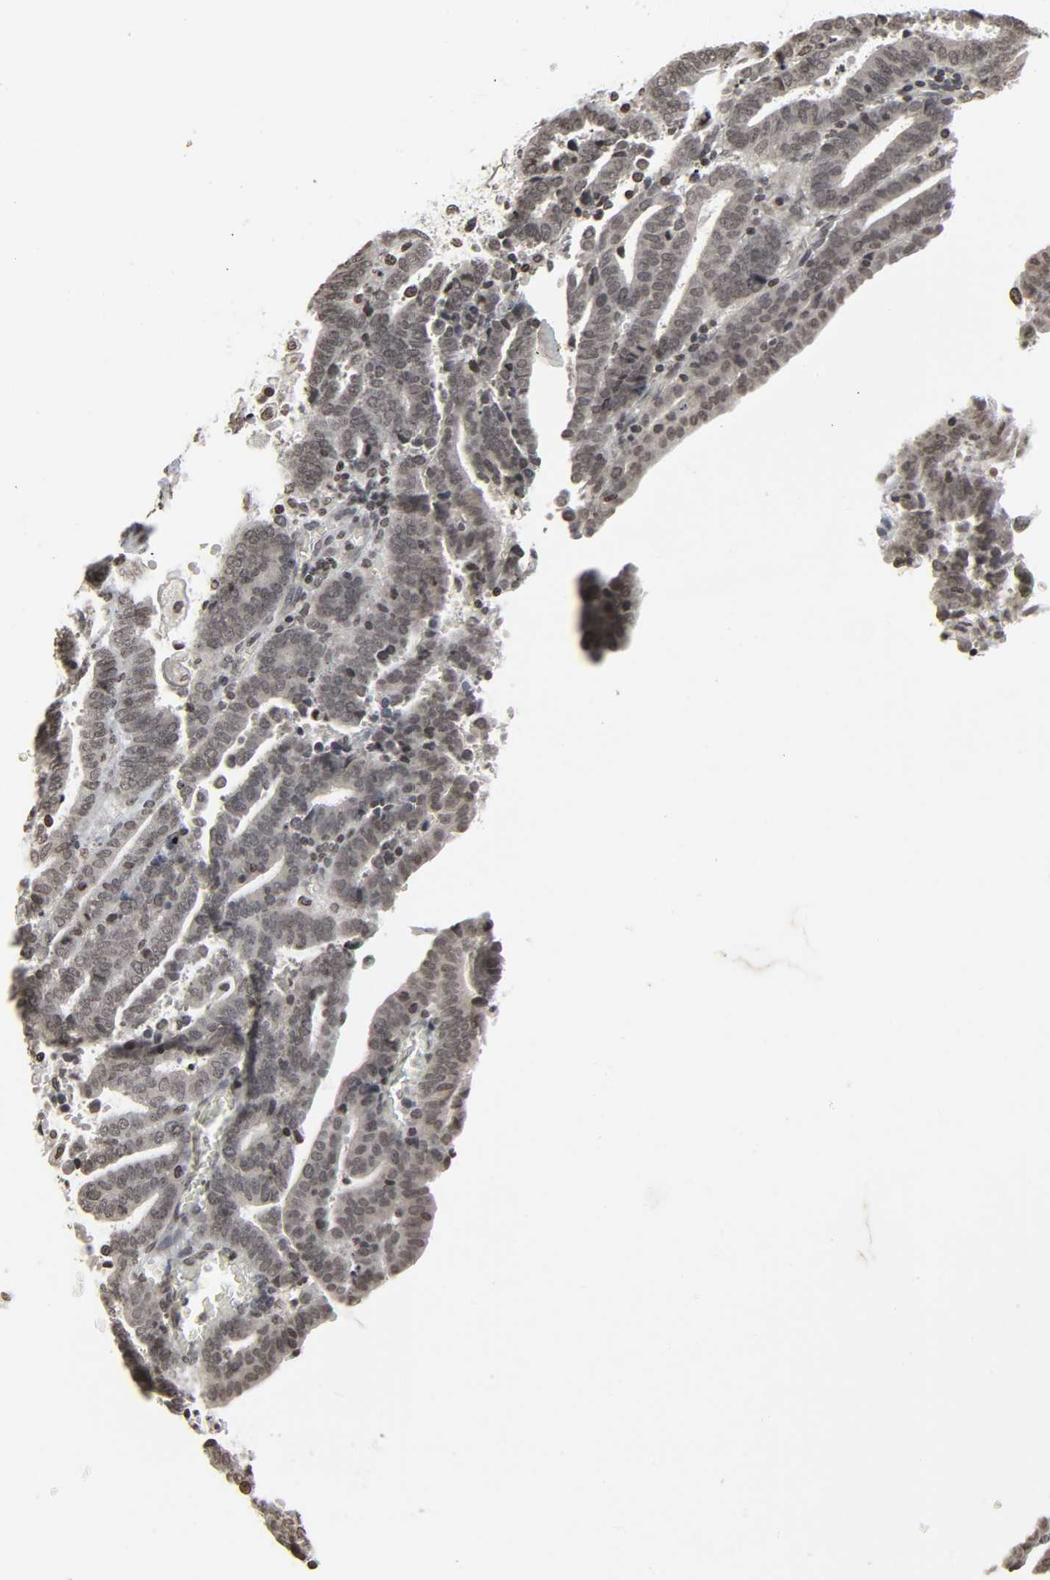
{"staining": {"intensity": "moderate", "quantity": ">75%", "location": "nuclear"}, "tissue": "endometrial cancer", "cell_type": "Tumor cells", "image_type": "cancer", "snomed": [{"axis": "morphology", "description": "Adenocarcinoma, NOS"}, {"axis": "topography", "description": "Uterus"}], "caption": "This is a photomicrograph of immunohistochemistry staining of endometrial cancer, which shows moderate expression in the nuclear of tumor cells.", "gene": "ELAVL1", "patient": {"sex": "female", "age": 83}}